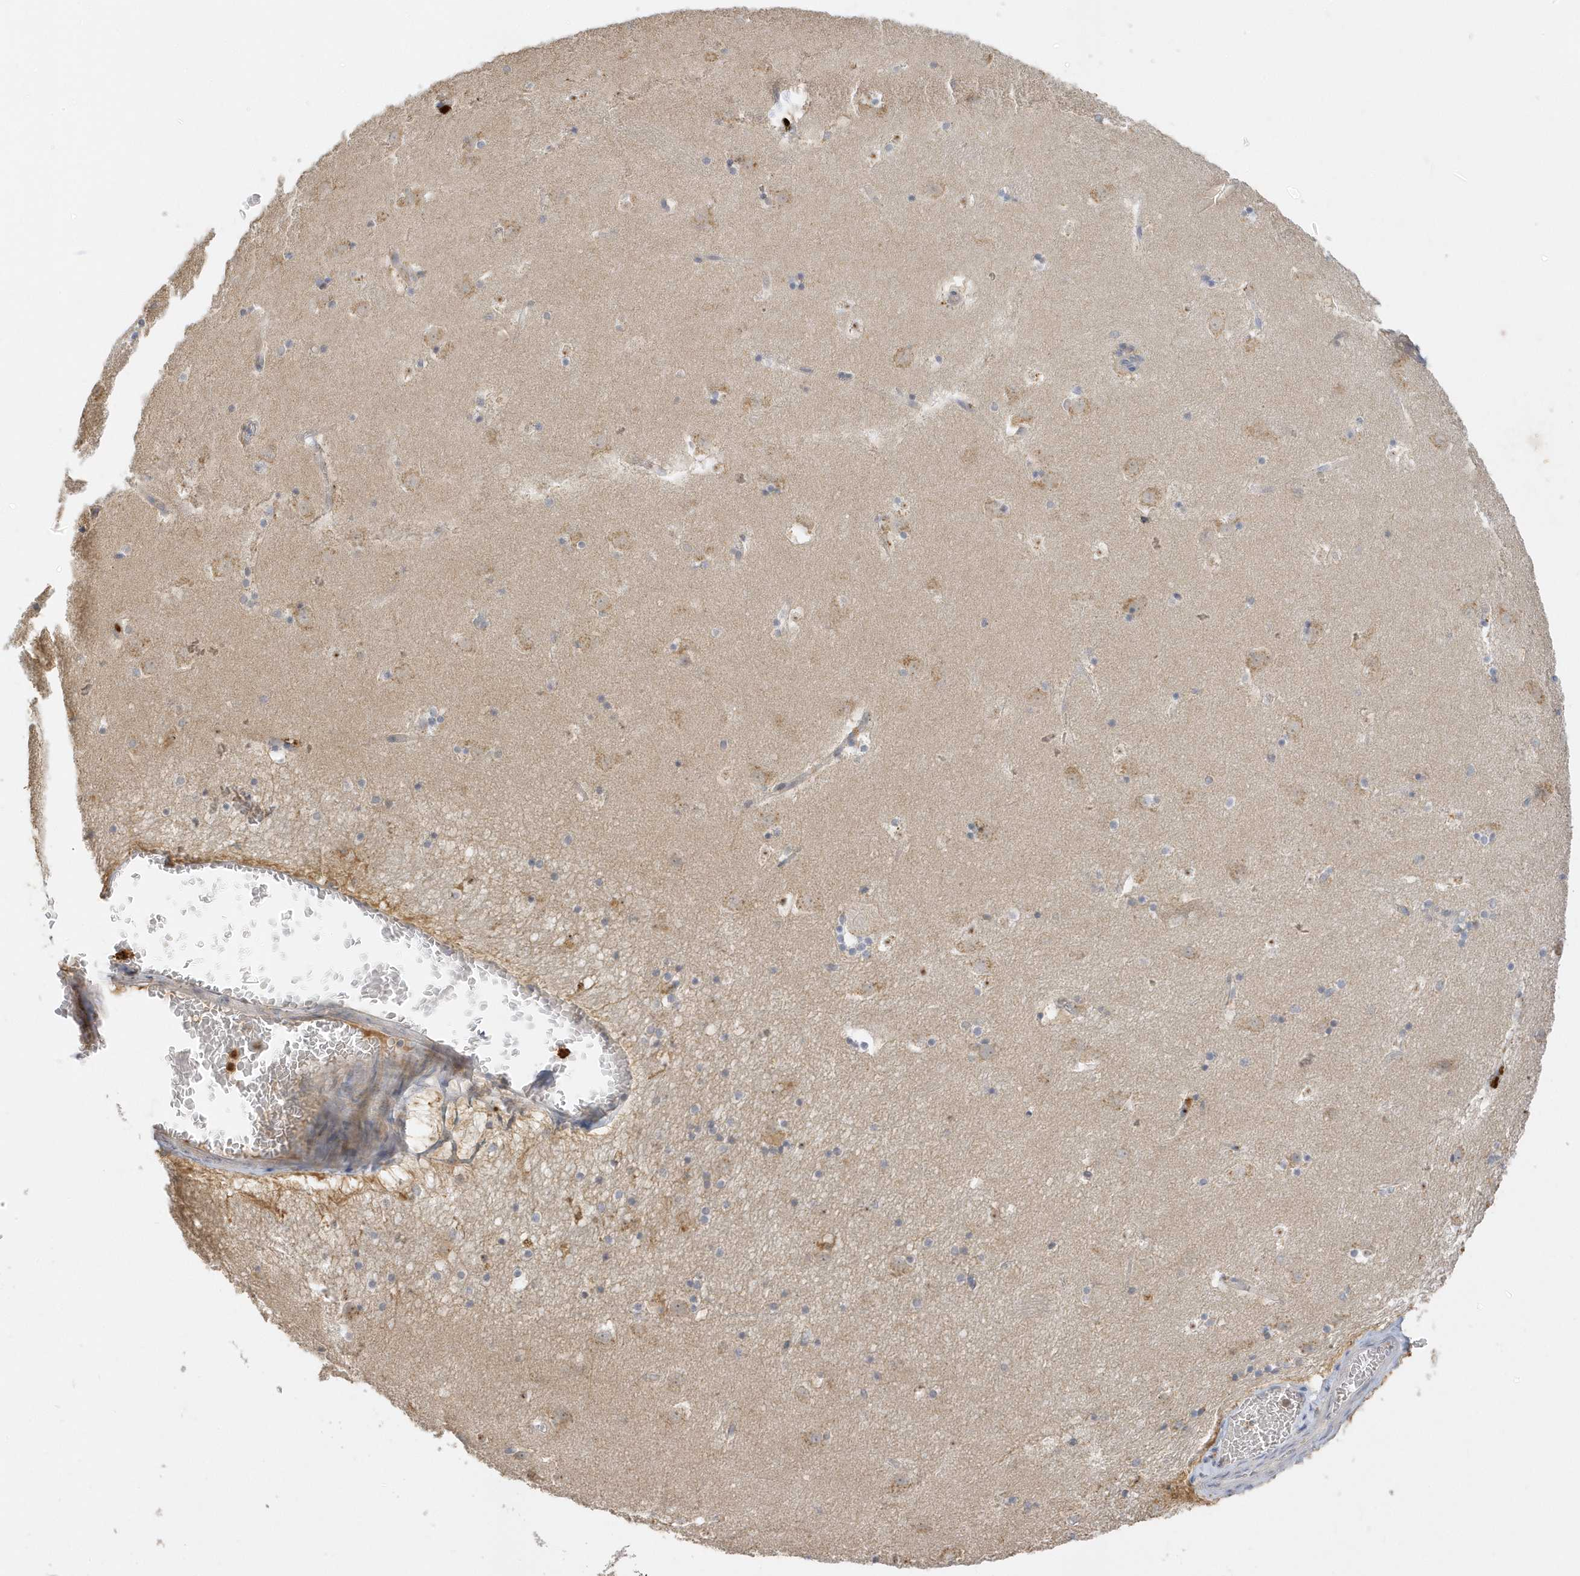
{"staining": {"intensity": "negative", "quantity": "none", "location": "none"}, "tissue": "caudate", "cell_type": "Glial cells", "image_type": "normal", "snomed": [{"axis": "morphology", "description": "Normal tissue, NOS"}, {"axis": "topography", "description": "Lateral ventricle wall"}], "caption": "This histopathology image is of normal caudate stained with immunohistochemistry (IHC) to label a protein in brown with the nuclei are counter-stained blue. There is no staining in glial cells. The staining was performed using DAB (3,3'-diaminobenzidine) to visualize the protein expression in brown, while the nuclei were stained in blue with hematoxylin (Magnification: 20x).", "gene": "DPP9", "patient": {"sex": "male", "age": 45}}